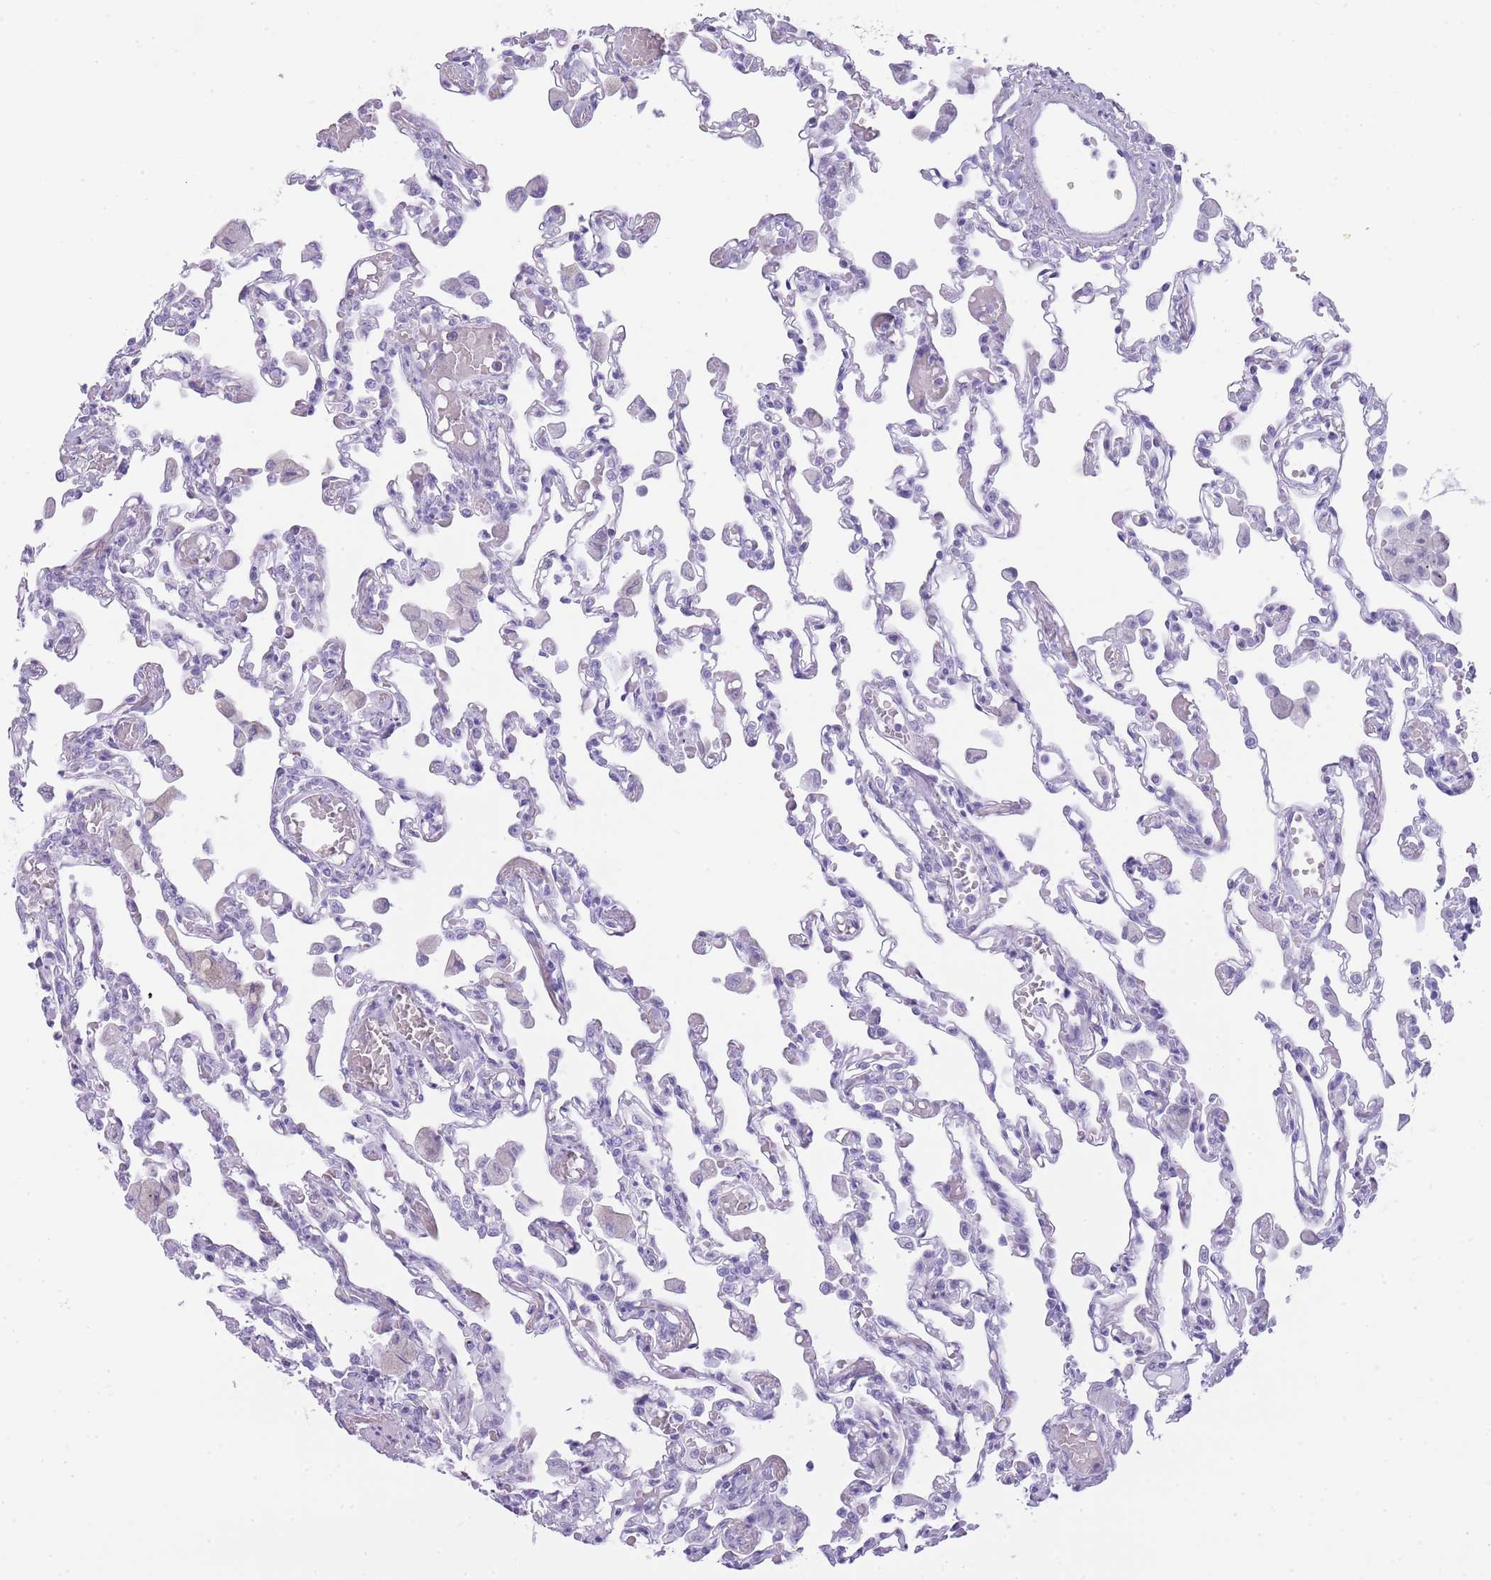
{"staining": {"intensity": "negative", "quantity": "none", "location": "none"}, "tissue": "lung", "cell_type": "Alveolar cells", "image_type": "normal", "snomed": [{"axis": "morphology", "description": "Normal tissue, NOS"}, {"axis": "topography", "description": "Bronchus"}, {"axis": "topography", "description": "Lung"}], "caption": "Immunohistochemistry image of unremarkable lung stained for a protein (brown), which exhibits no staining in alveolar cells.", "gene": "INS", "patient": {"sex": "female", "age": 49}}